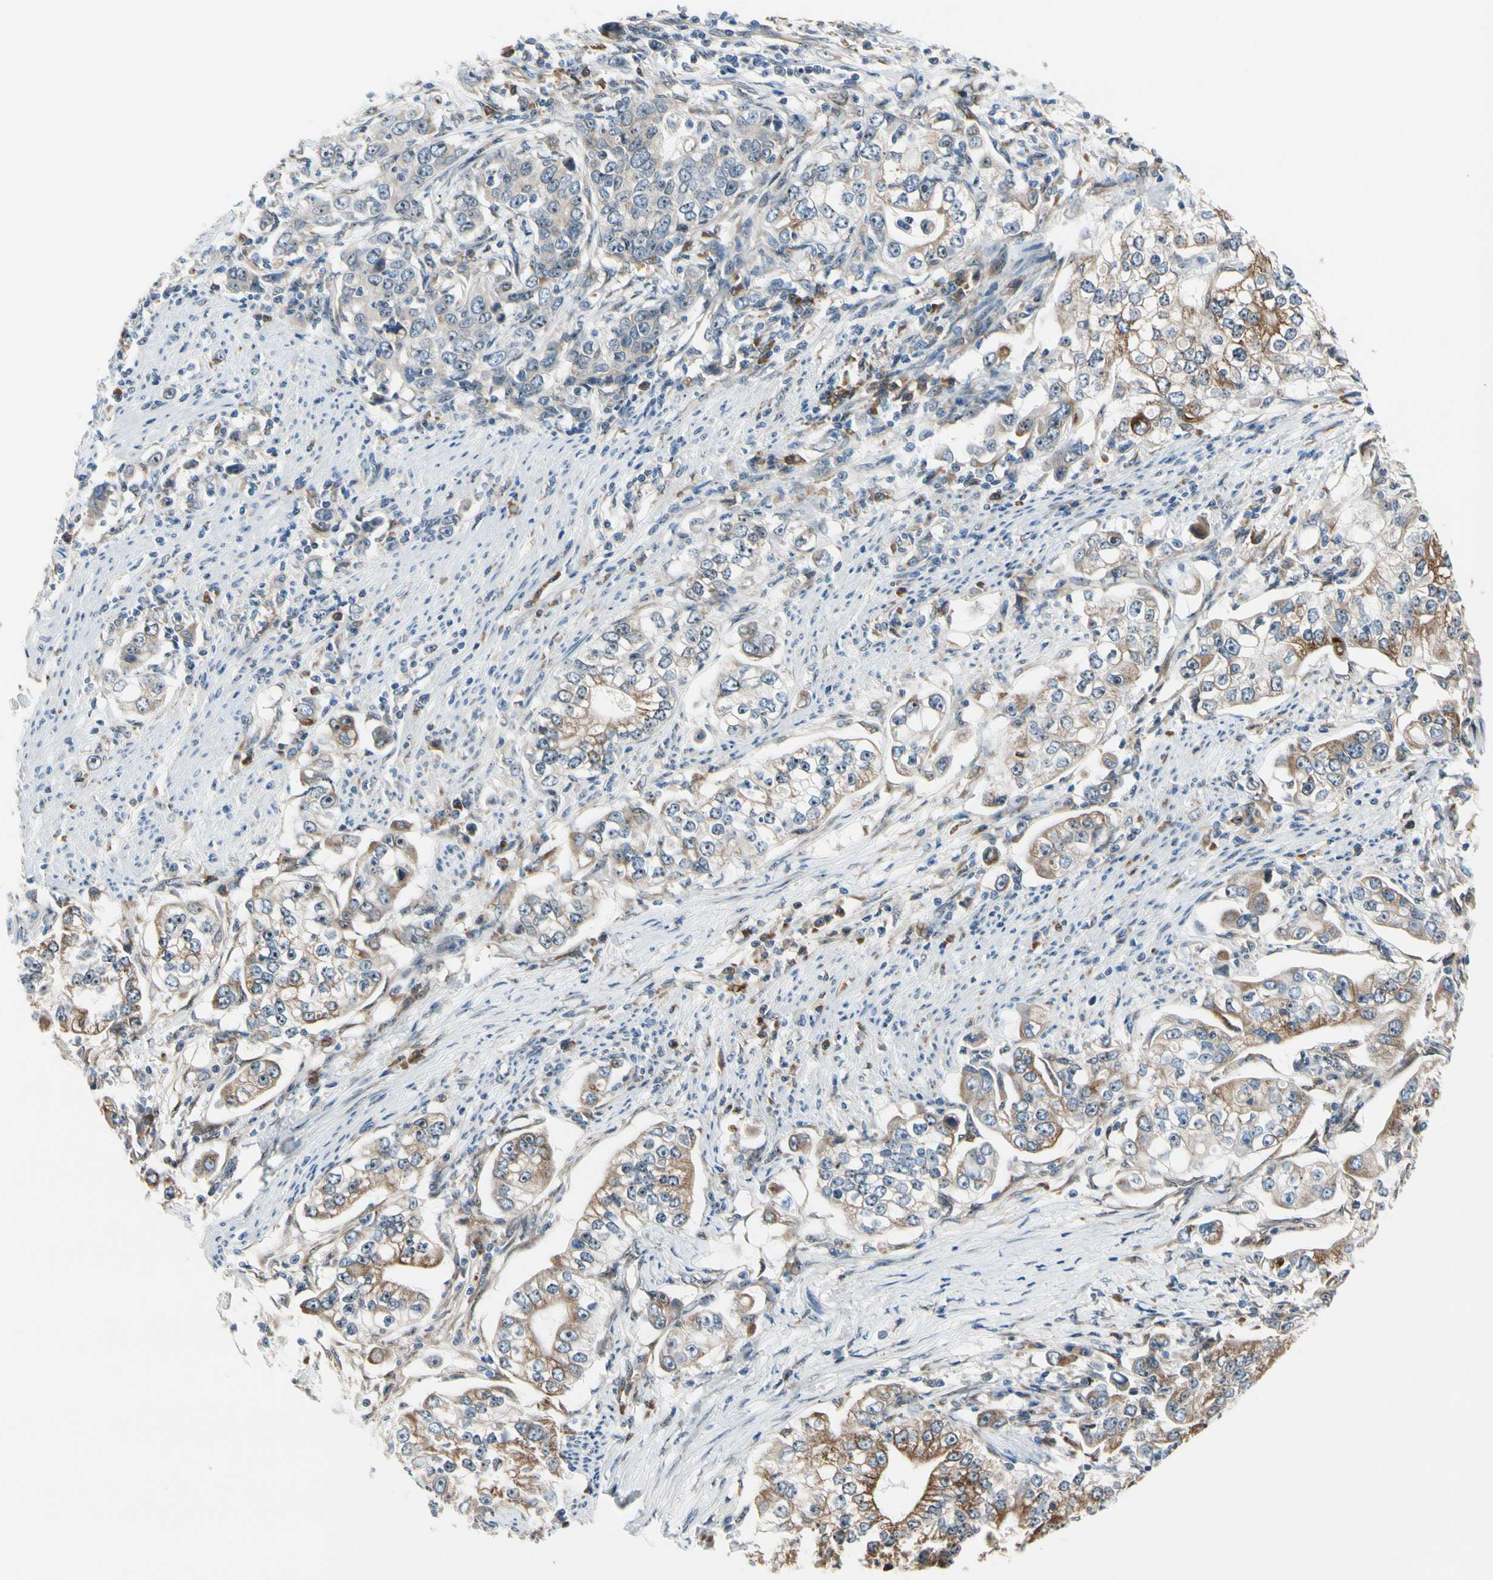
{"staining": {"intensity": "weak", "quantity": ">75%", "location": "cytoplasmic/membranous"}, "tissue": "stomach cancer", "cell_type": "Tumor cells", "image_type": "cancer", "snomed": [{"axis": "morphology", "description": "Adenocarcinoma, NOS"}, {"axis": "topography", "description": "Stomach, lower"}], "caption": "Weak cytoplasmic/membranous positivity is identified in approximately >75% of tumor cells in stomach adenocarcinoma. The protein is stained brown, and the nuclei are stained in blue (DAB IHC with brightfield microscopy, high magnification).", "gene": "TMED7", "patient": {"sex": "female", "age": 72}}